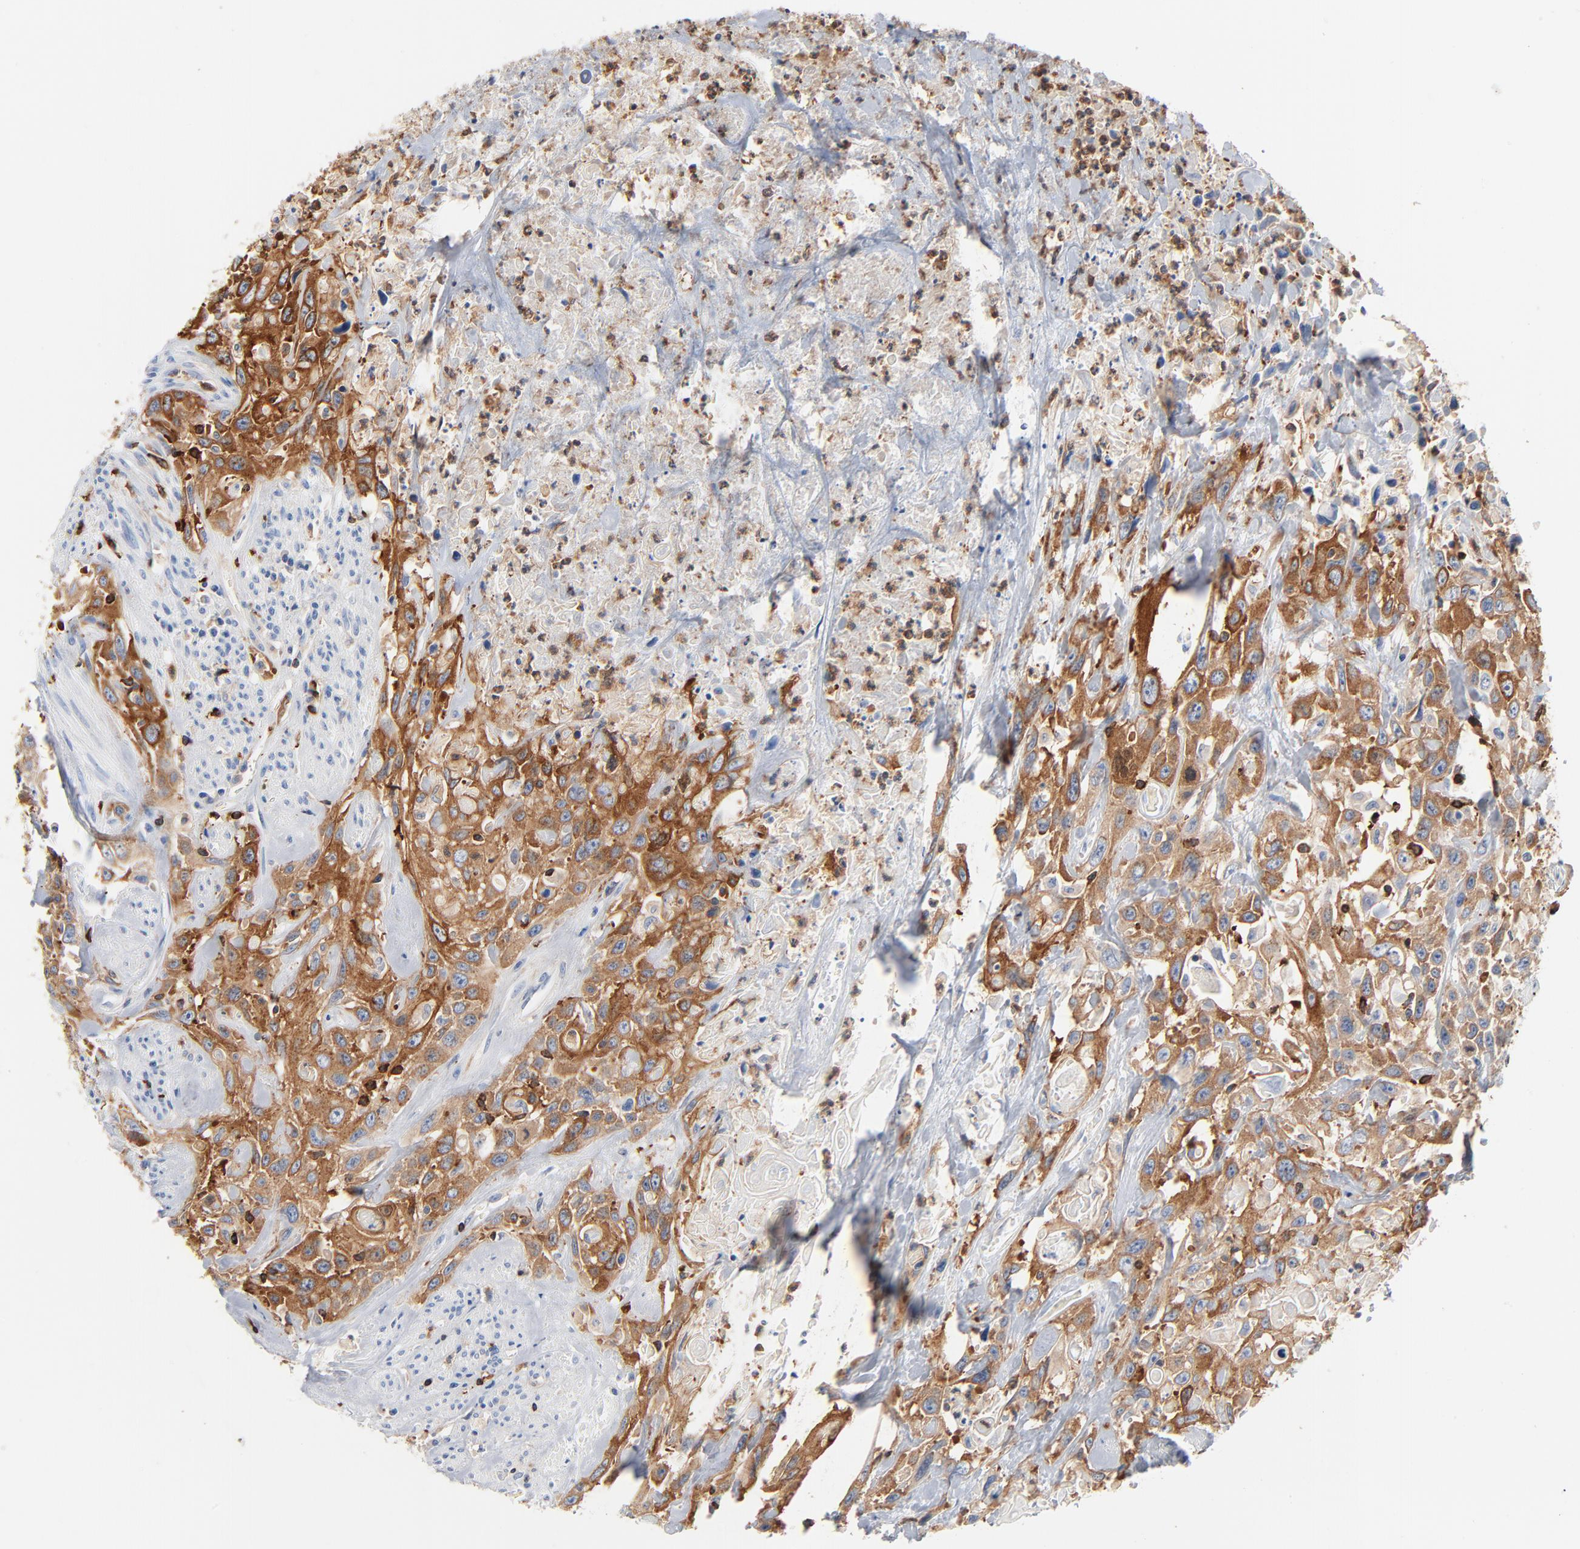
{"staining": {"intensity": "moderate", "quantity": ">75%", "location": "cytoplasmic/membranous"}, "tissue": "urothelial cancer", "cell_type": "Tumor cells", "image_type": "cancer", "snomed": [{"axis": "morphology", "description": "Urothelial carcinoma, High grade"}, {"axis": "topography", "description": "Urinary bladder"}], "caption": "Immunohistochemistry (IHC) staining of urothelial cancer, which shows medium levels of moderate cytoplasmic/membranous staining in about >75% of tumor cells indicating moderate cytoplasmic/membranous protein staining. The staining was performed using DAB (brown) for protein detection and nuclei were counterstained in hematoxylin (blue).", "gene": "SH3KBP1", "patient": {"sex": "female", "age": 84}}